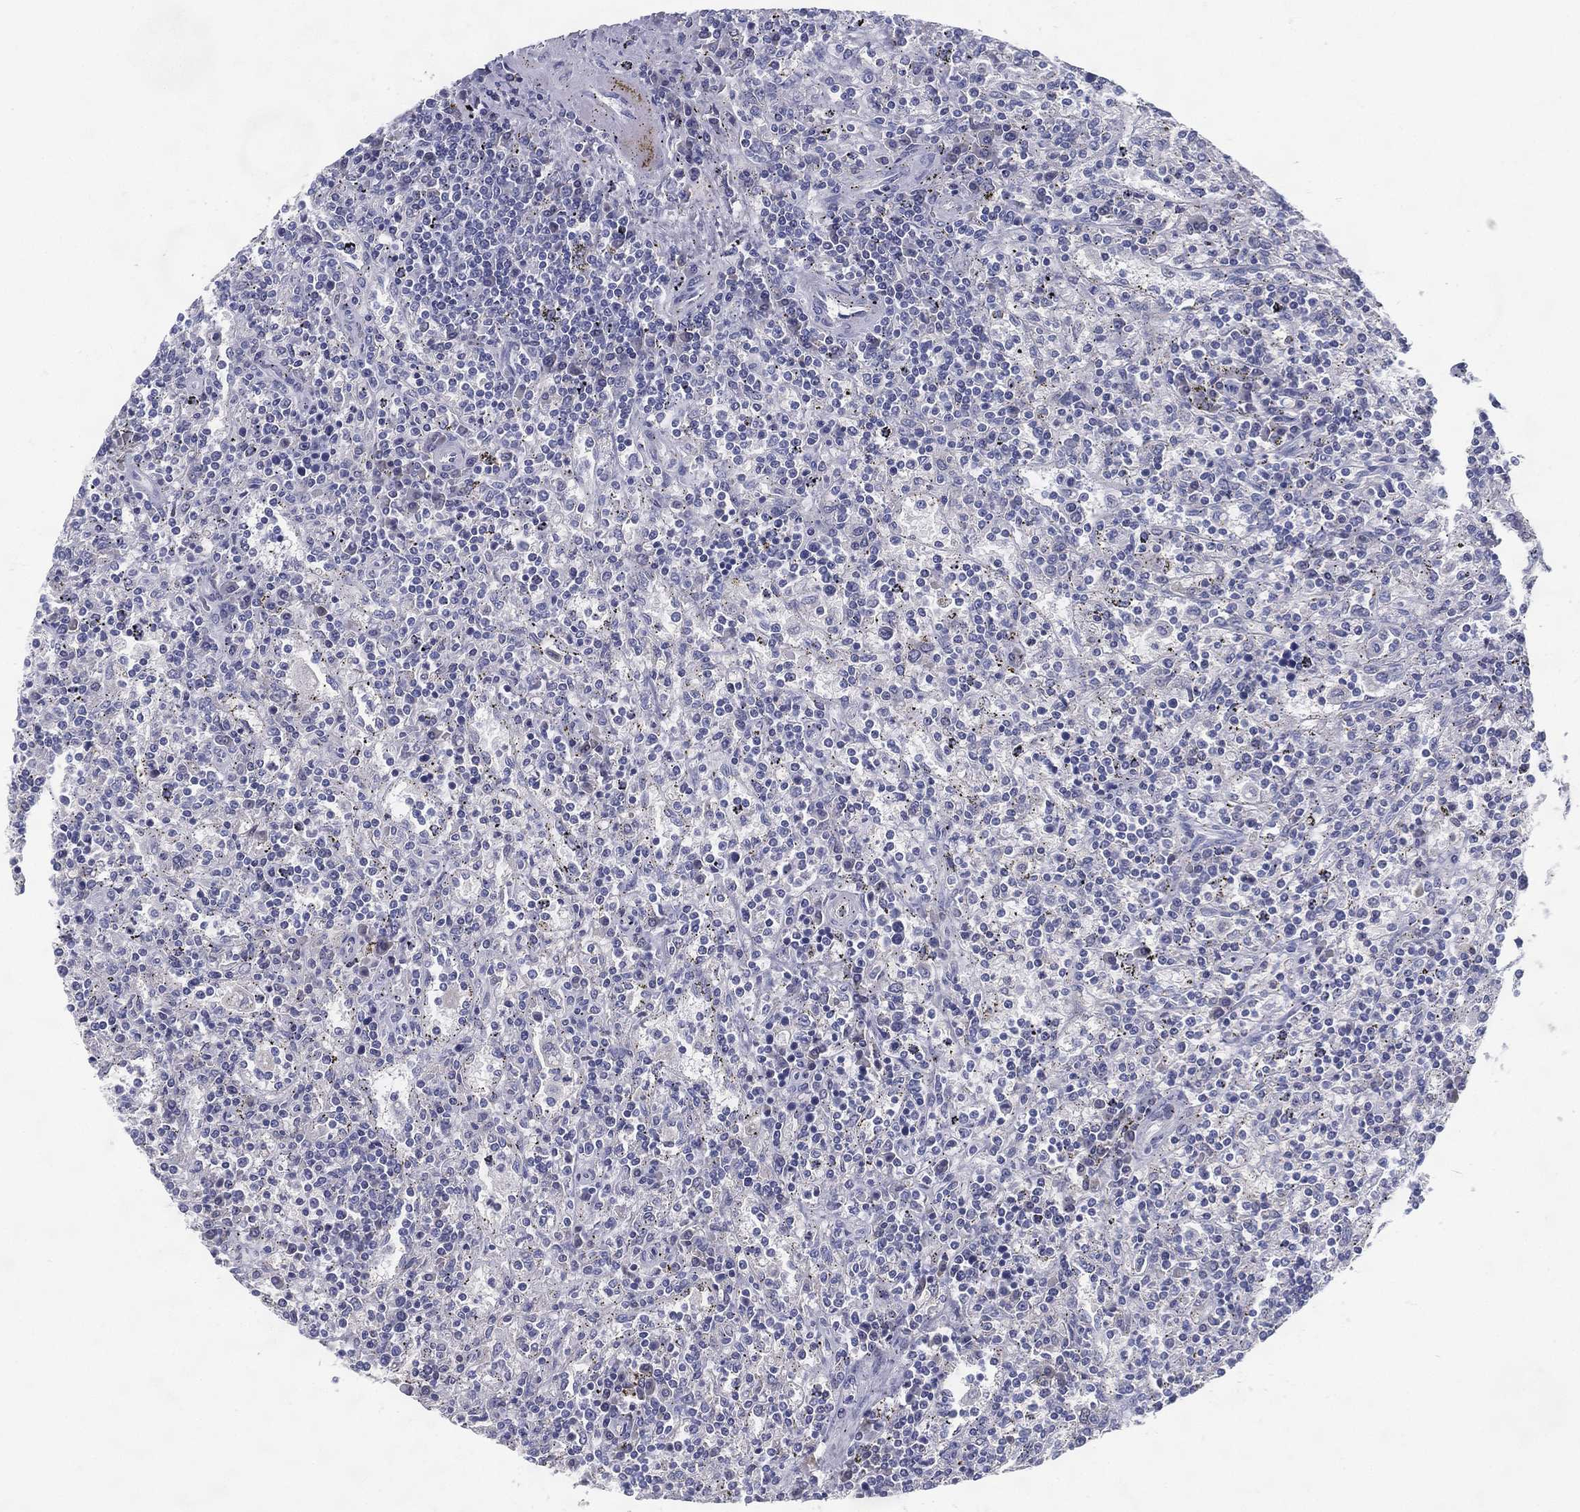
{"staining": {"intensity": "negative", "quantity": "none", "location": "none"}, "tissue": "lymphoma", "cell_type": "Tumor cells", "image_type": "cancer", "snomed": [{"axis": "morphology", "description": "Malignant lymphoma, non-Hodgkin's type, Low grade"}, {"axis": "topography", "description": "Spleen"}], "caption": "Immunohistochemistry (IHC) of low-grade malignant lymphoma, non-Hodgkin's type displays no expression in tumor cells.", "gene": "RGS13", "patient": {"sex": "male", "age": 62}}